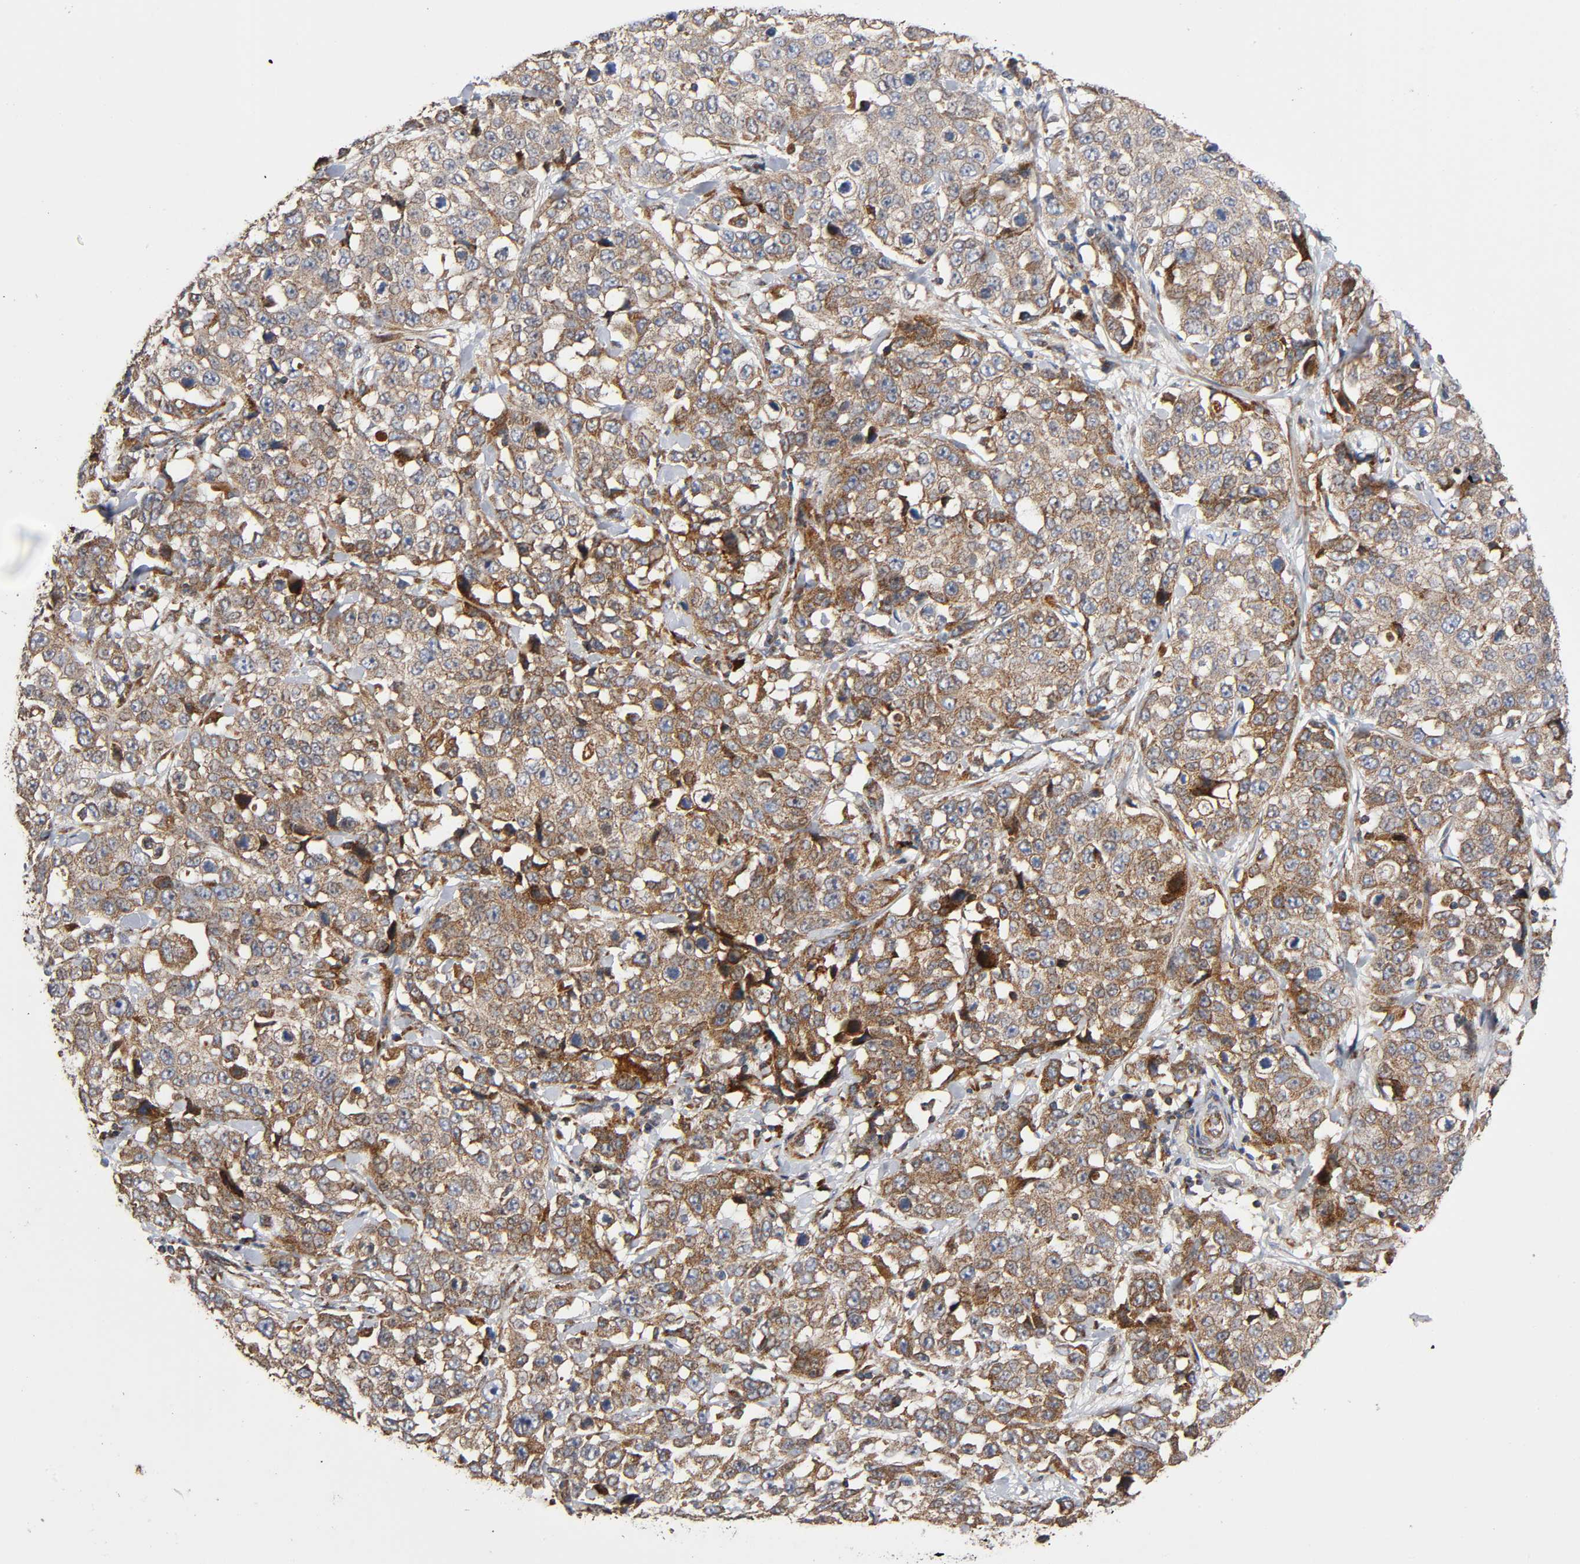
{"staining": {"intensity": "moderate", "quantity": "25%-75%", "location": "cytoplasmic/membranous"}, "tissue": "stomach cancer", "cell_type": "Tumor cells", "image_type": "cancer", "snomed": [{"axis": "morphology", "description": "Normal tissue, NOS"}, {"axis": "morphology", "description": "Adenocarcinoma, NOS"}, {"axis": "topography", "description": "Stomach"}], "caption": "Immunohistochemical staining of stomach cancer demonstrates medium levels of moderate cytoplasmic/membranous protein positivity in about 25%-75% of tumor cells.", "gene": "MAP3K1", "patient": {"sex": "male", "age": 48}}